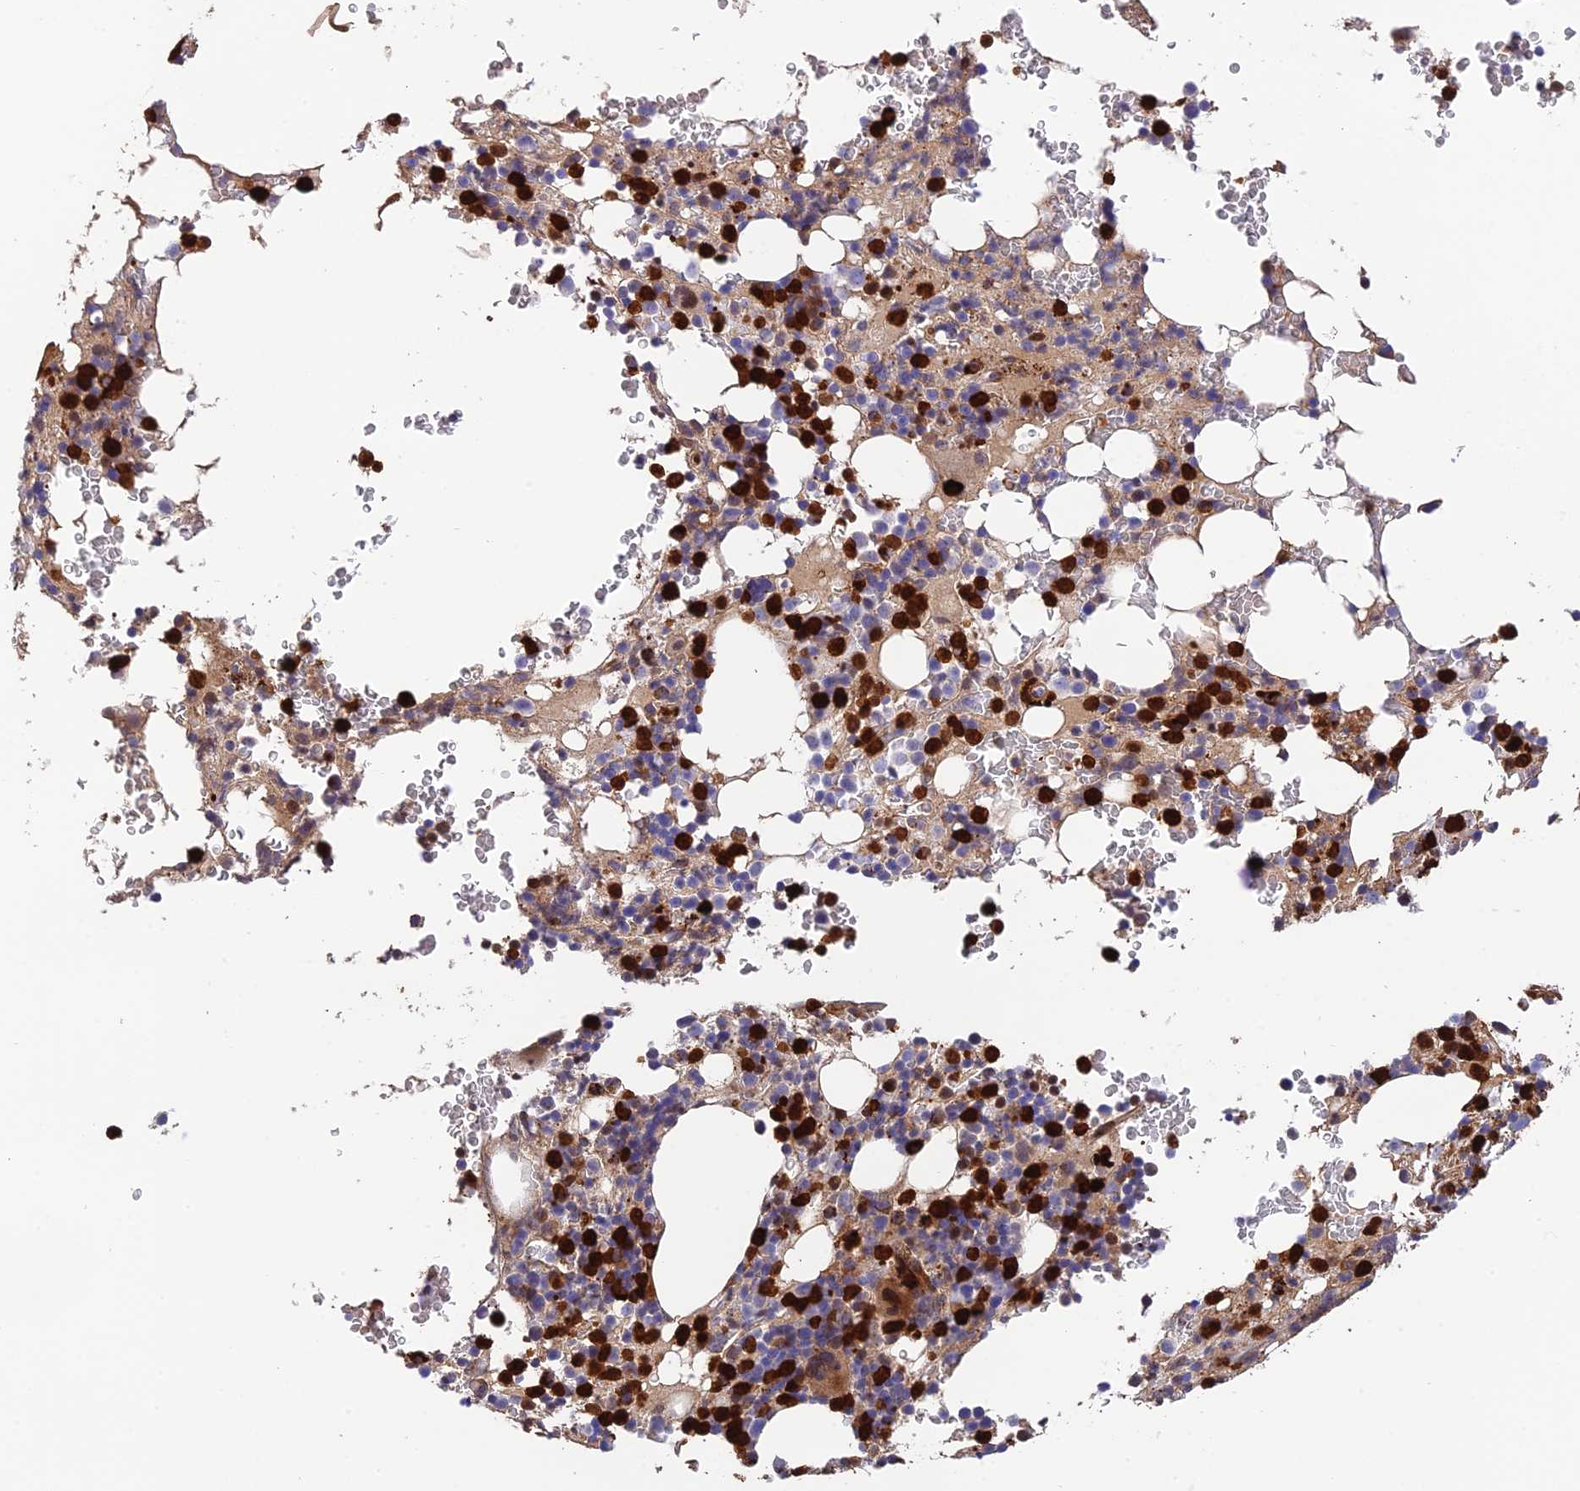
{"staining": {"intensity": "strong", "quantity": "25%-75%", "location": "cytoplasmic/membranous,nuclear"}, "tissue": "bone marrow", "cell_type": "Hematopoietic cells", "image_type": "normal", "snomed": [{"axis": "morphology", "description": "Normal tissue, NOS"}, {"axis": "topography", "description": "Bone marrow"}], "caption": "Hematopoietic cells exhibit high levels of strong cytoplasmic/membranous,nuclear staining in approximately 25%-75% of cells in benign bone marrow. (brown staining indicates protein expression, while blue staining denotes nuclei).", "gene": "CPSF4L", "patient": {"sex": "male", "age": 58}}